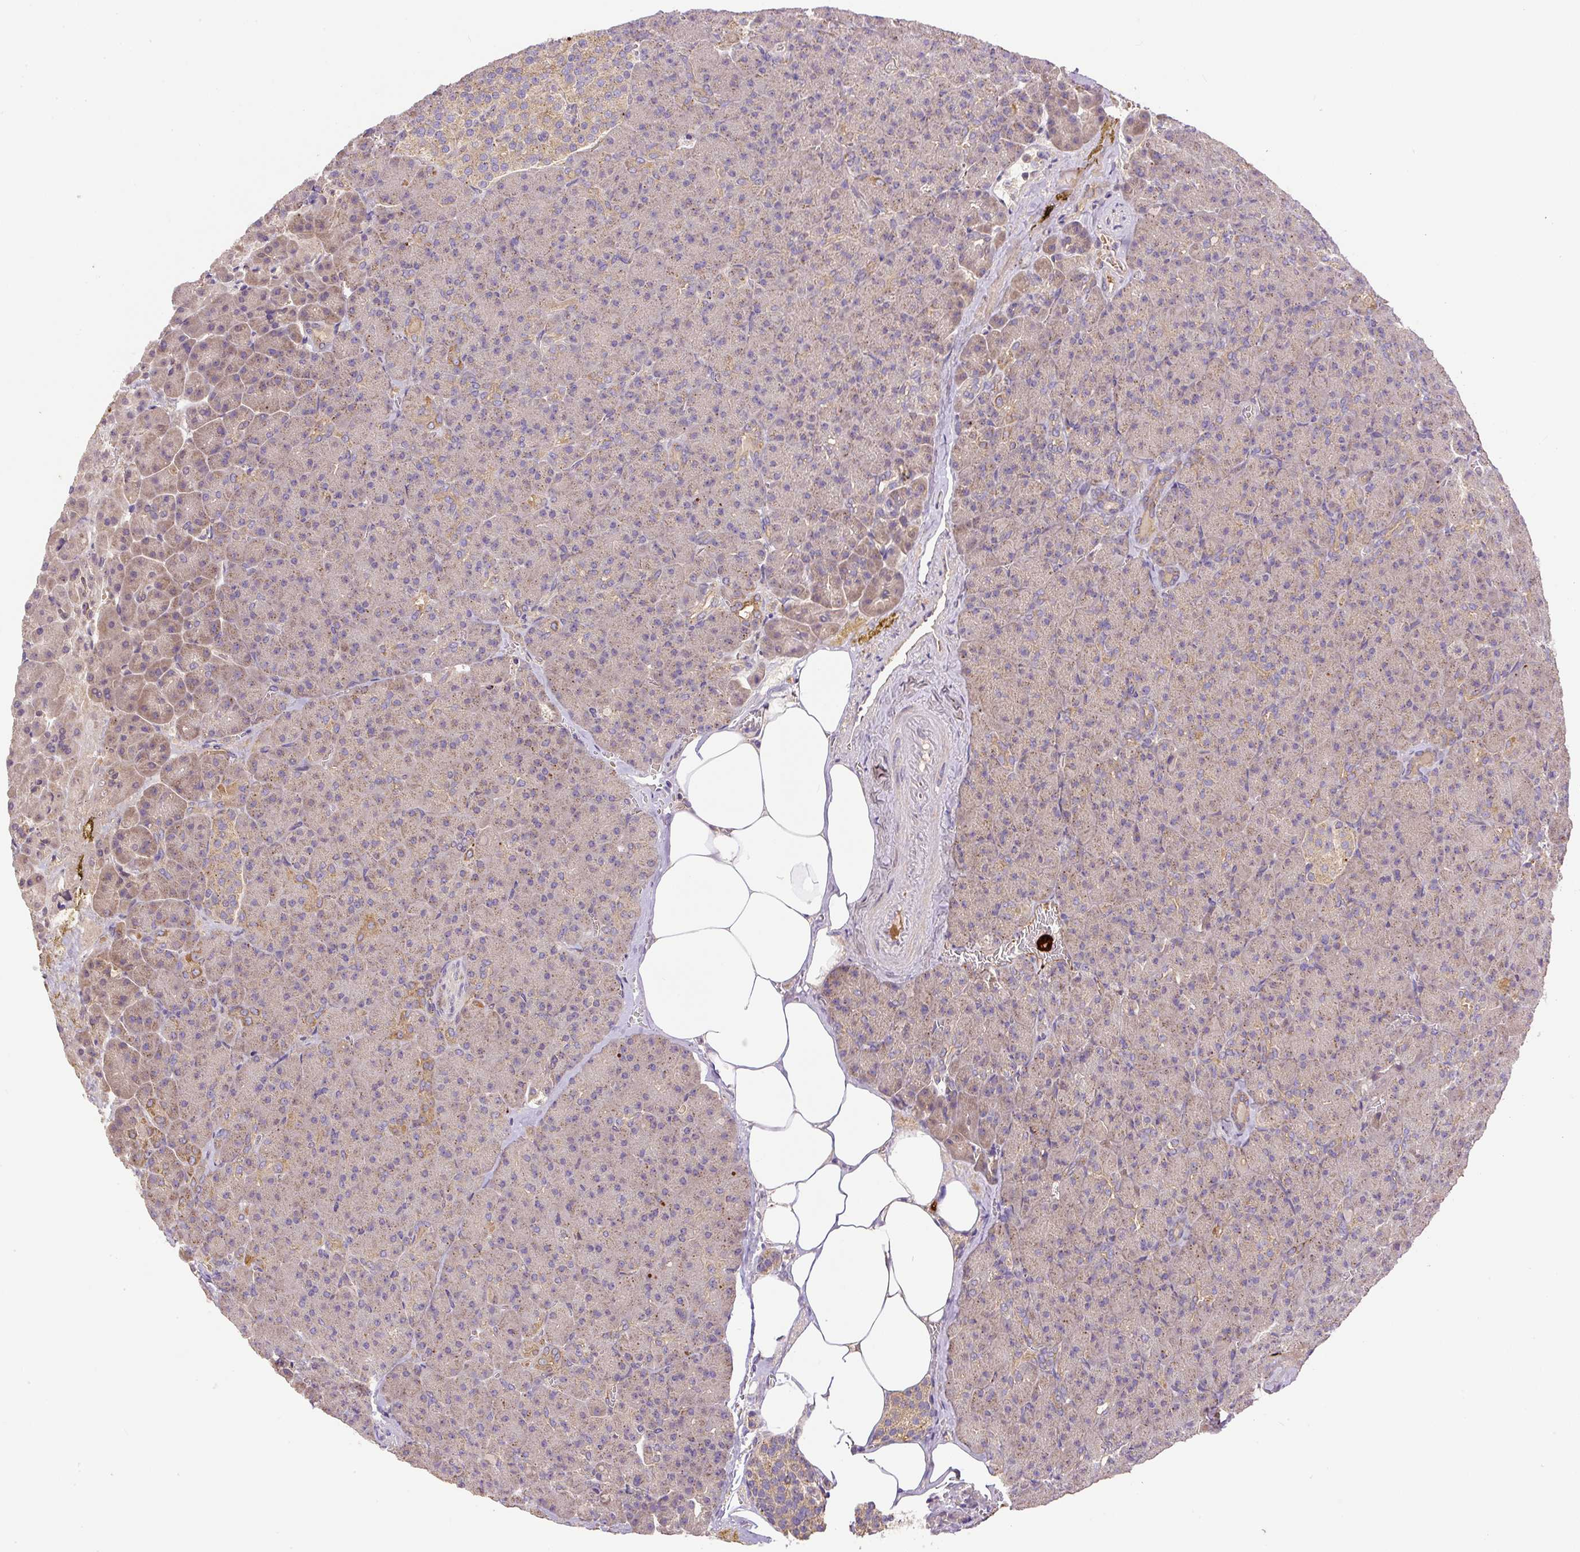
{"staining": {"intensity": "moderate", "quantity": "<25%", "location": "cytoplasmic/membranous"}, "tissue": "pancreas", "cell_type": "Exocrine glandular cells", "image_type": "normal", "snomed": [{"axis": "morphology", "description": "Normal tissue, NOS"}, {"axis": "topography", "description": "Pancreas"}], "caption": "IHC (DAB) staining of normal pancreas reveals moderate cytoplasmic/membranous protein positivity in approximately <25% of exocrine glandular cells.", "gene": "DAPK1", "patient": {"sex": "female", "age": 74}}